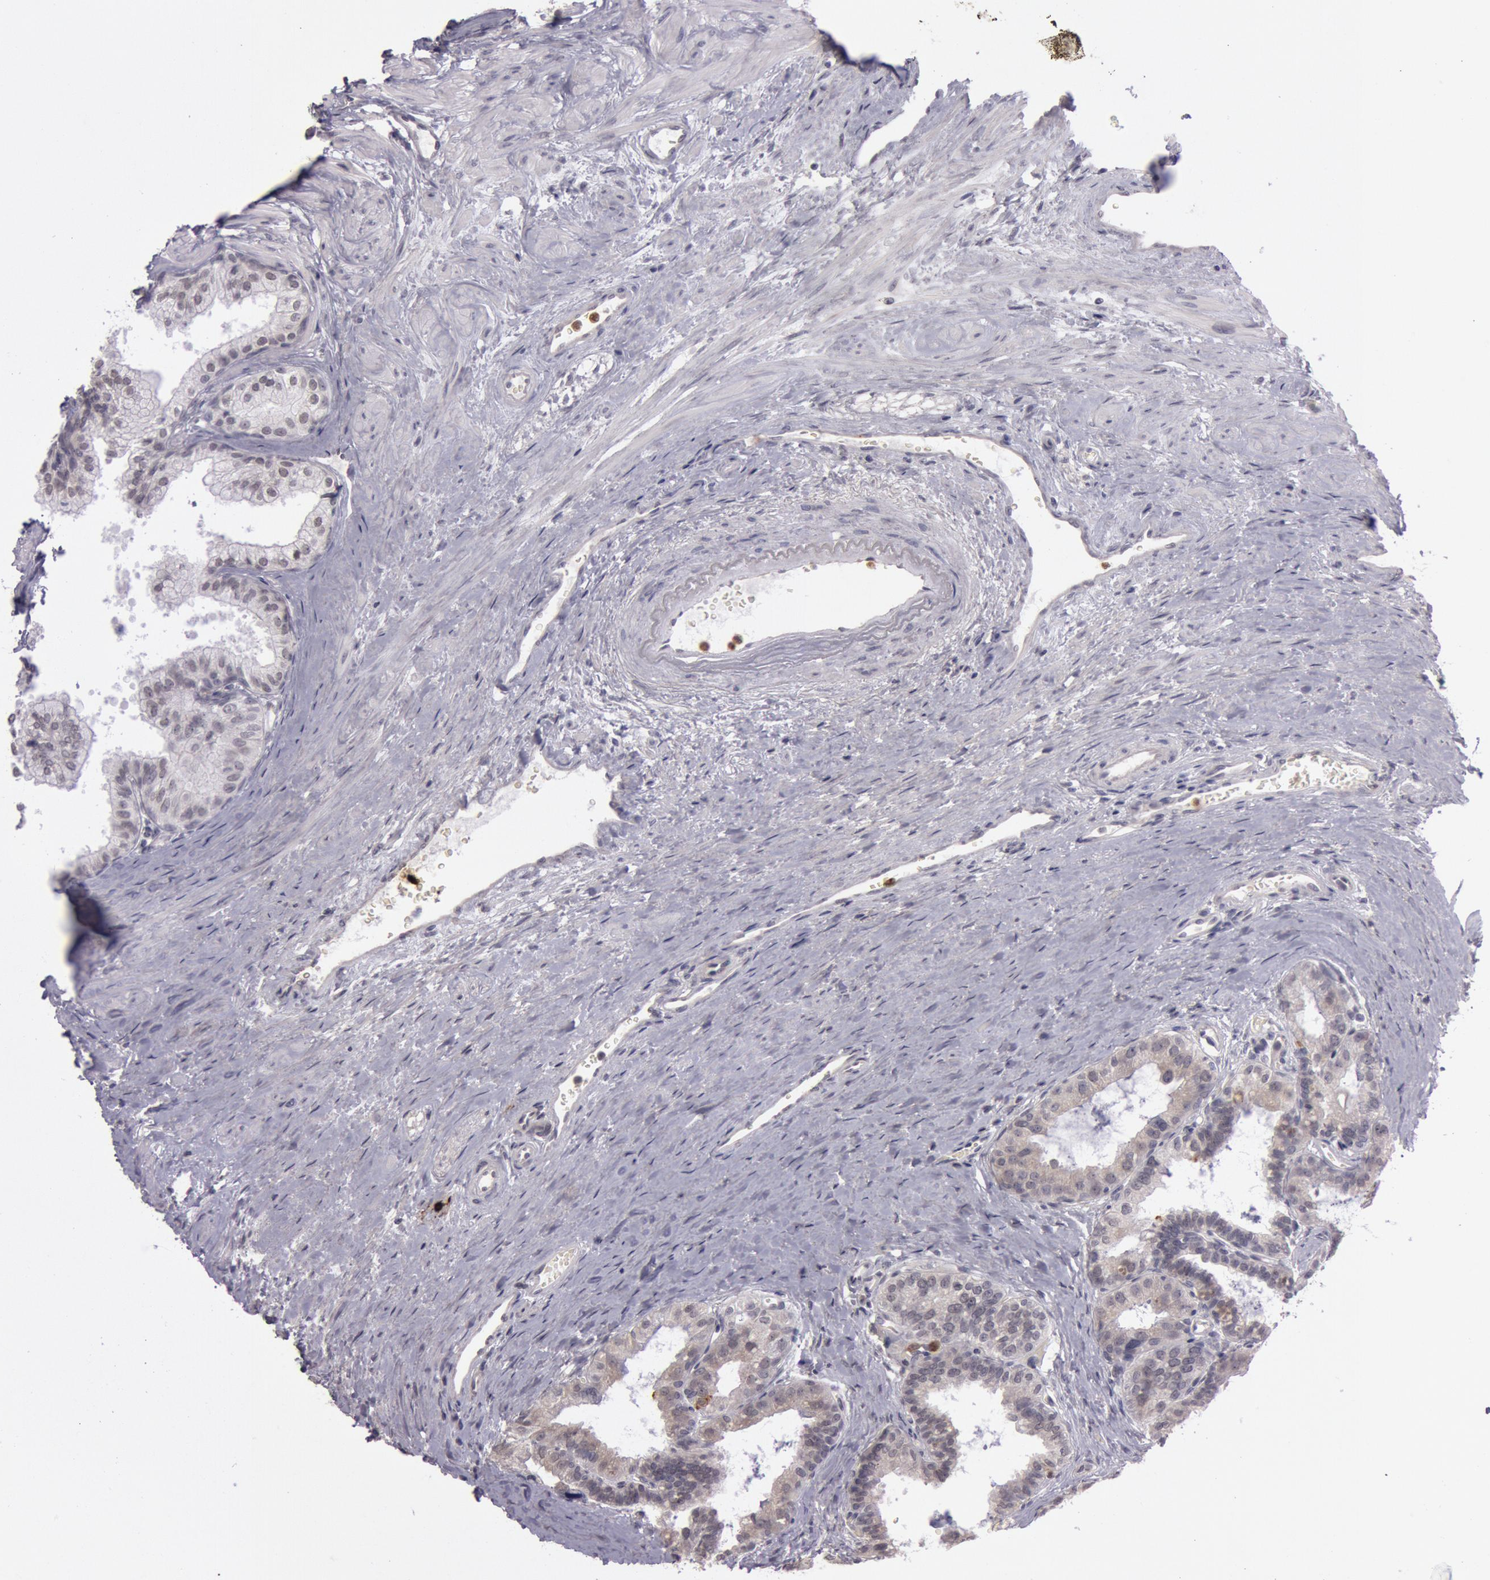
{"staining": {"intensity": "negative", "quantity": "none", "location": "none"}, "tissue": "prostate", "cell_type": "Glandular cells", "image_type": "normal", "snomed": [{"axis": "morphology", "description": "Normal tissue, NOS"}, {"axis": "topography", "description": "Prostate"}], "caption": "Human prostate stained for a protein using immunohistochemistry exhibits no positivity in glandular cells.", "gene": "KDM6A", "patient": {"sex": "male", "age": 60}}